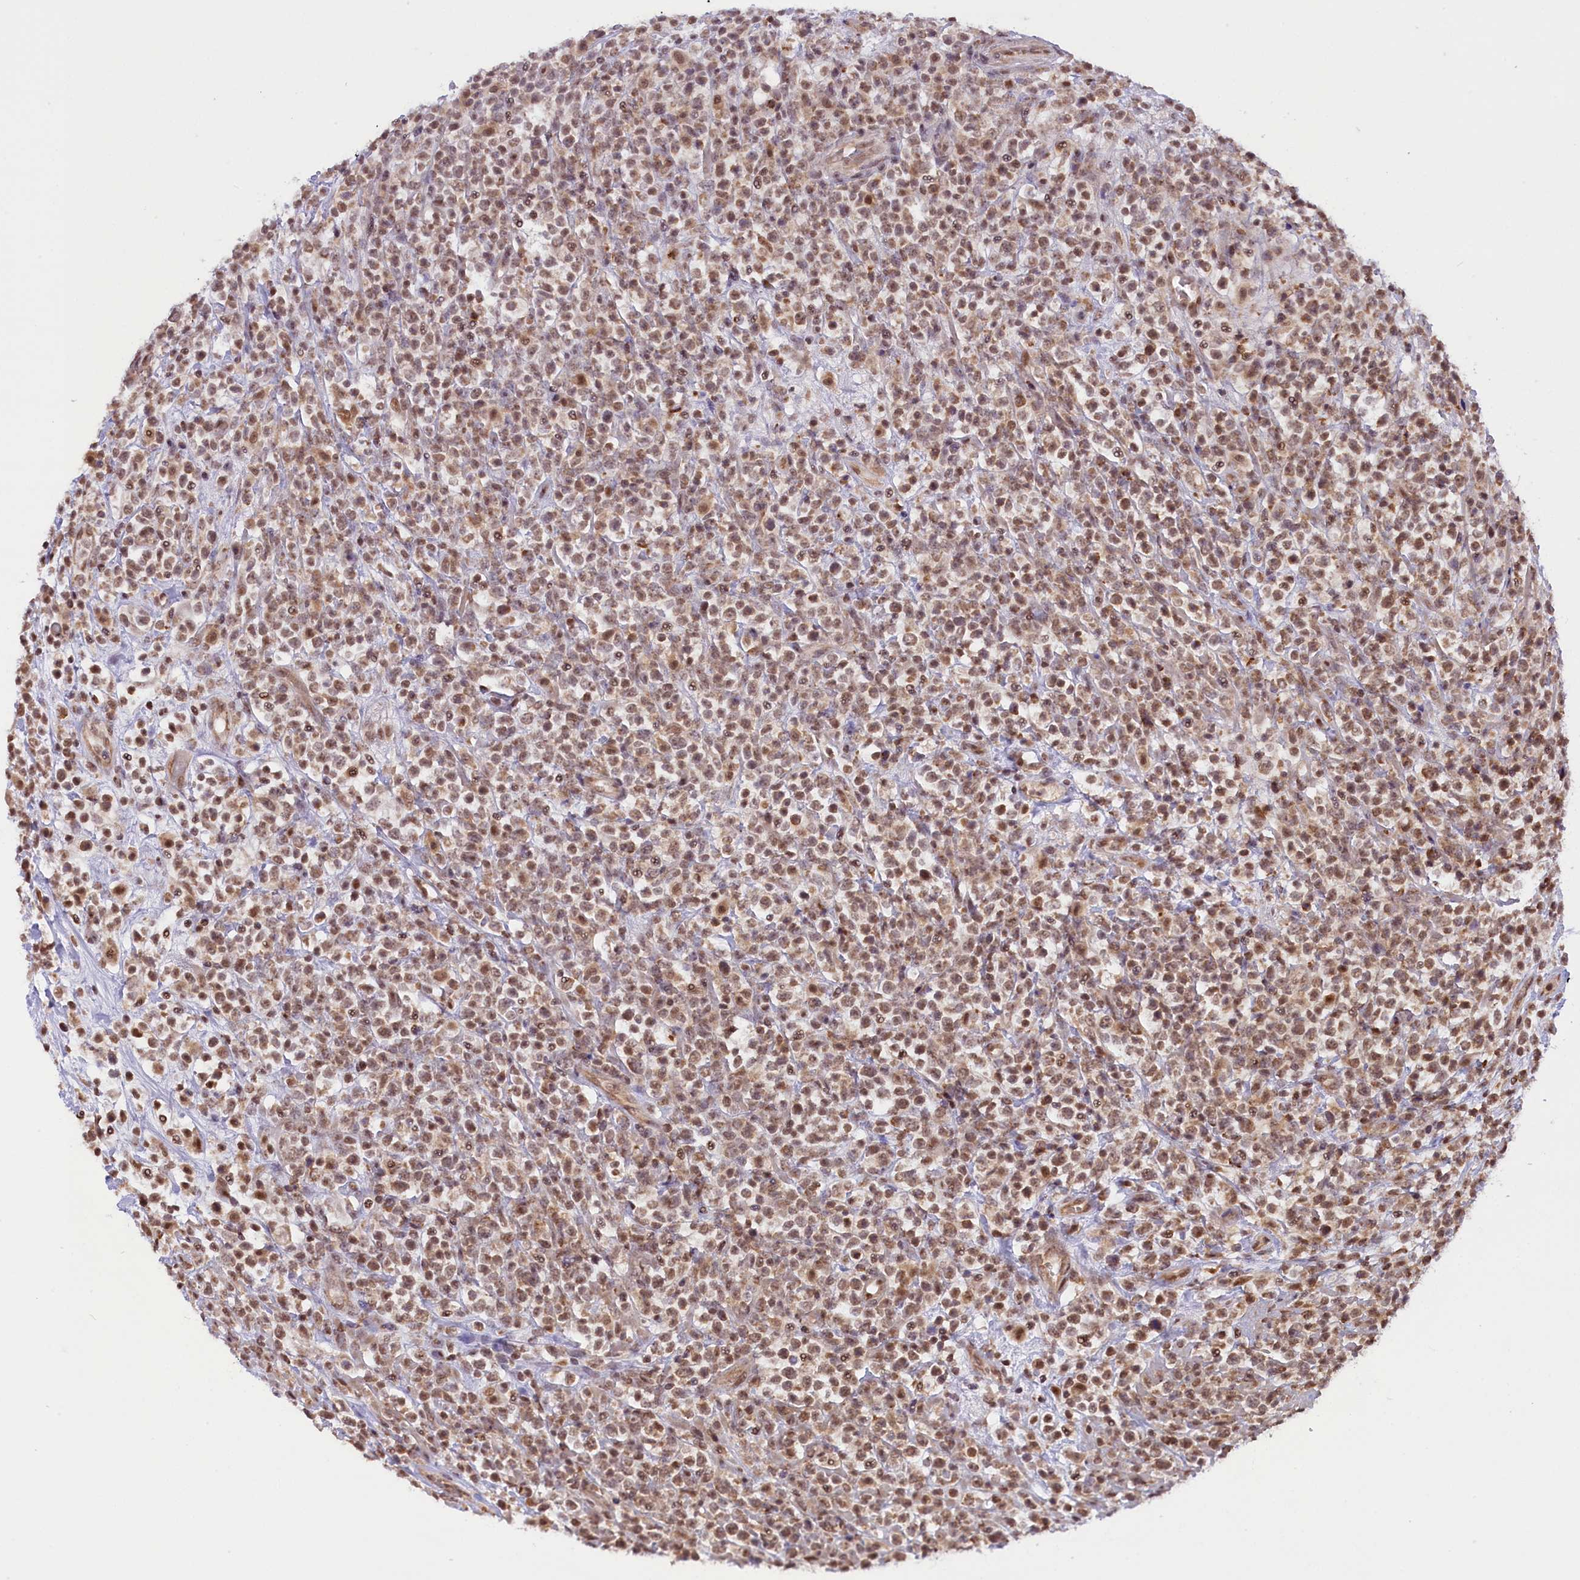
{"staining": {"intensity": "moderate", "quantity": ">75%", "location": "cytoplasmic/membranous,nuclear"}, "tissue": "lymphoma", "cell_type": "Tumor cells", "image_type": "cancer", "snomed": [{"axis": "morphology", "description": "Malignant lymphoma, non-Hodgkin's type, High grade"}, {"axis": "topography", "description": "Colon"}], "caption": "A brown stain labels moderate cytoplasmic/membranous and nuclear staining of a protein in human malignant lymphoma, non-Hodgkin's type (high-grade) tumor cells.", "gene": "CARD8", "patient": {"sex": "female", "age": 53}}